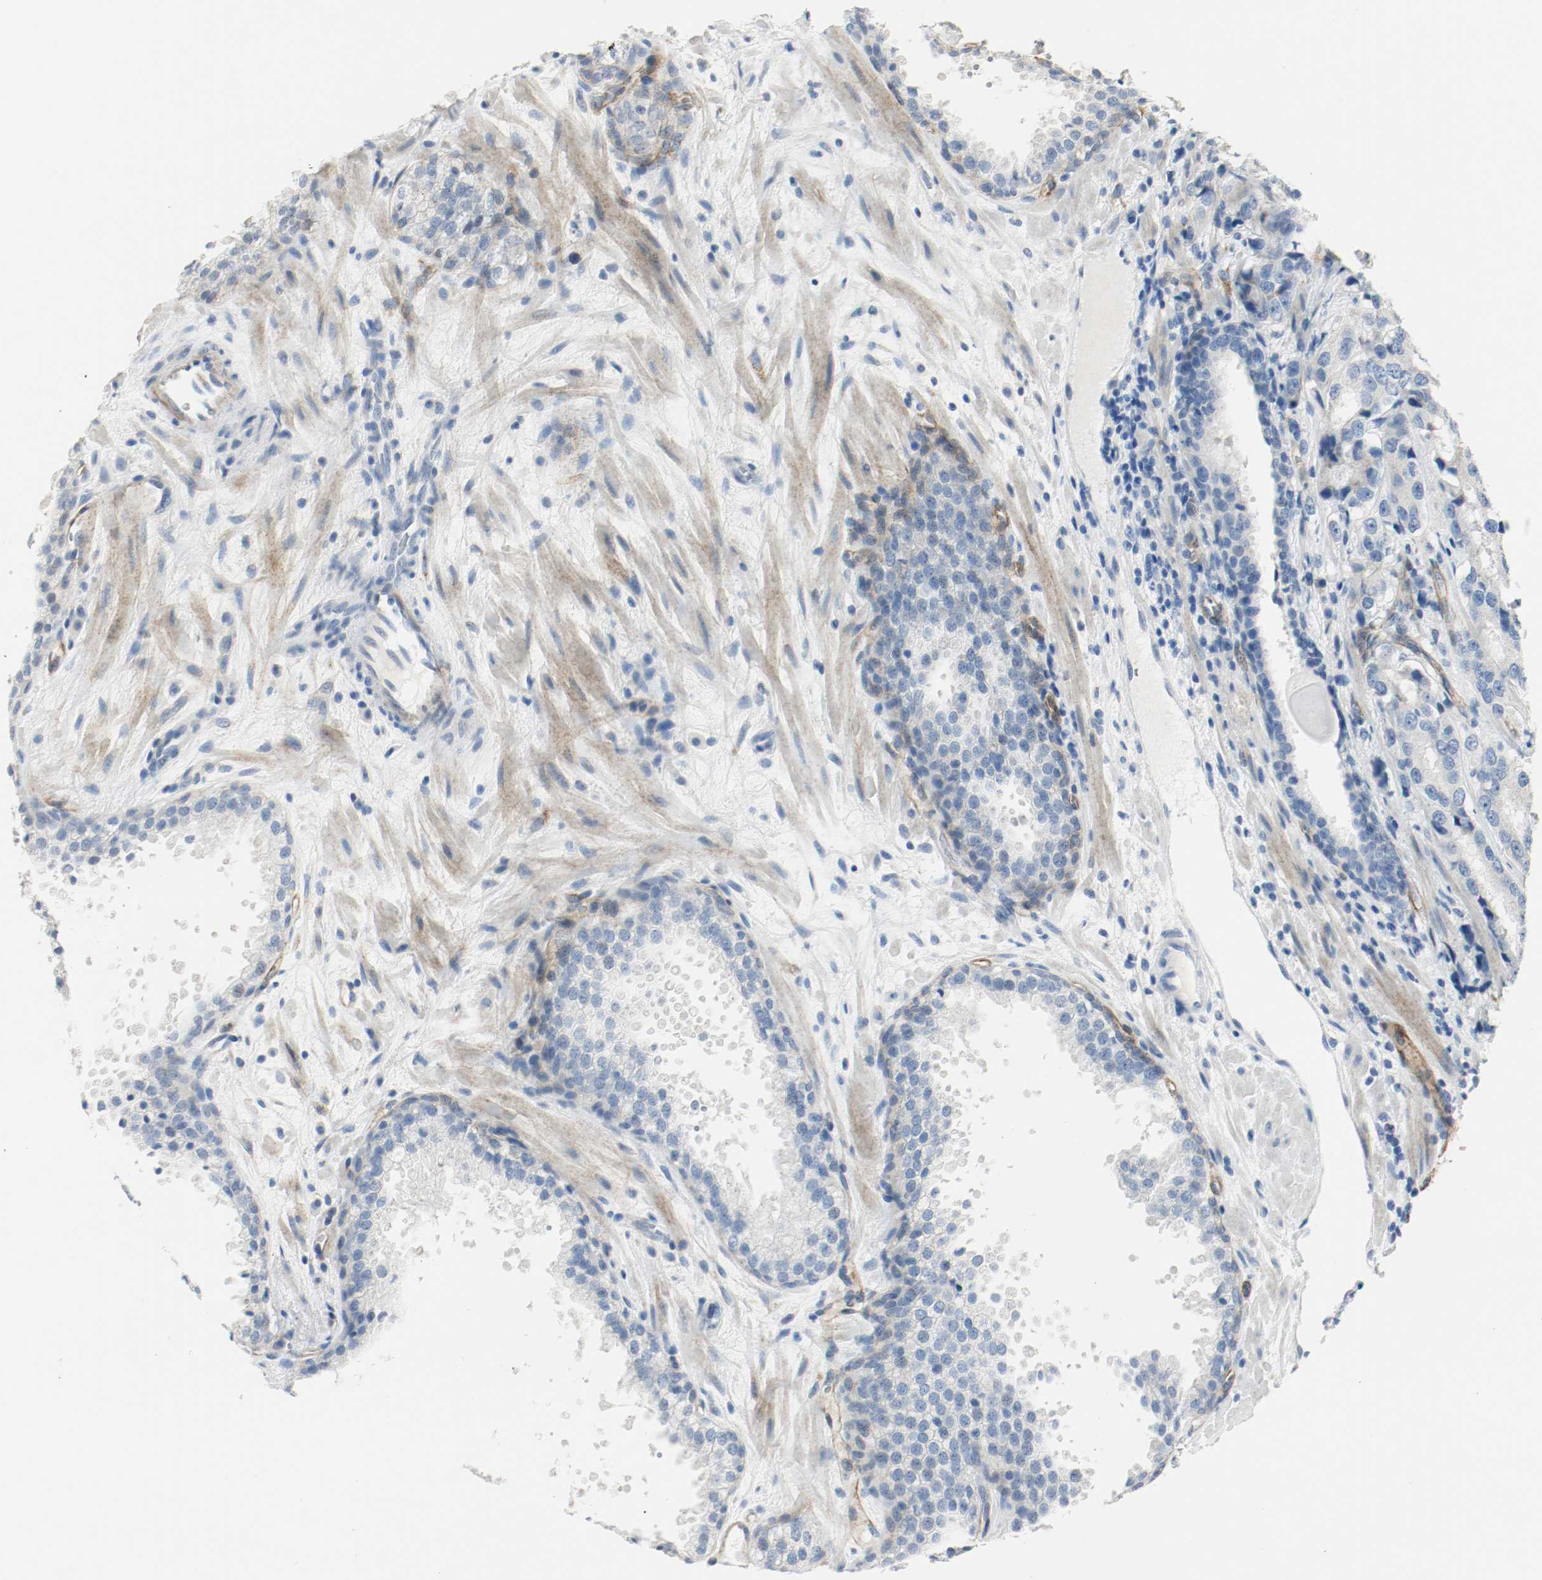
{"staining": {"intensity": "negative", "quantity": "none", "location": "none"}, "tissue": "prostate cancer", "cell_type": "Tumor cells", "image_type": "cancer", "snomed": [{"axis": "morphology", "description": "Adenocarcinoma, High grade"}, {"axis": "topography", "description": "Prostate"}], "caption": "IHC photomicrograph of prostate adenocarcinoma (high-grade) stained for a protein (brown), which shows no expression in tumor cells. (DAB immunohistochemistry with hematoxylin counter stain).", "gene": "LAMB1", "patient": {"sex": "male", "age": 58}}